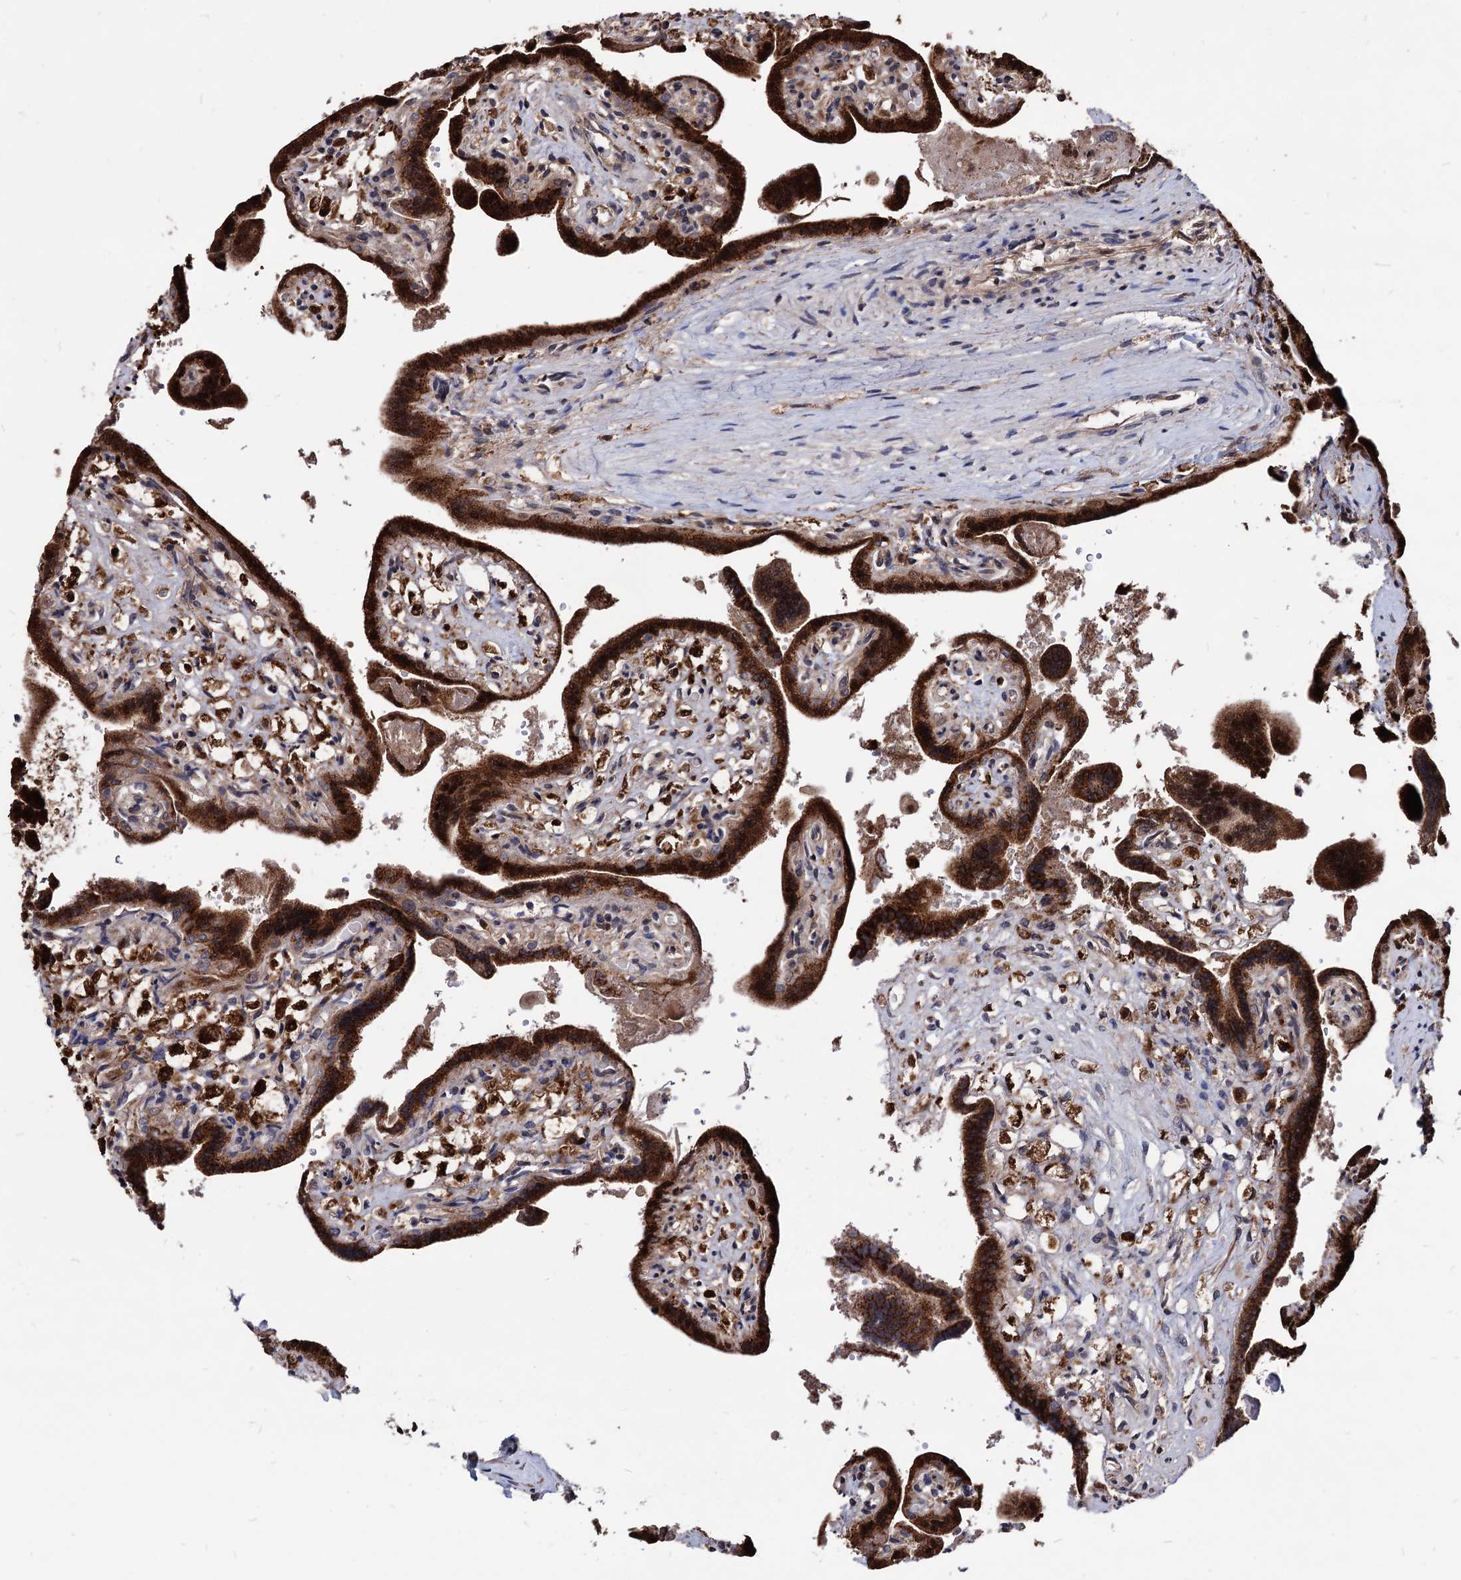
{"staining": {"intensity": "strong", "quantity": ">75%", "location": "cytoplasmic/membranous,nuclear"}, "tissue": "placenta", "cell_type": "Trophoblastic cells", "image_type": "normal", "snomed": [{"axis": "morphology", "description": "Normal tissue, NOS"}, {"axis": "topography", "description": "Placenta"}], "caption": "High-power microscopy captured an IHC histopathology image of normal placenta, revealing strong cytoplasmic/membranous,nuclear positivity in approximately >75% of trophoblastic cells. (brown staining indicates protein expression, while blue staining denotes nuclei).", "gene": "ANKRD12", "patient": {"sex": "female", "age": 37}}